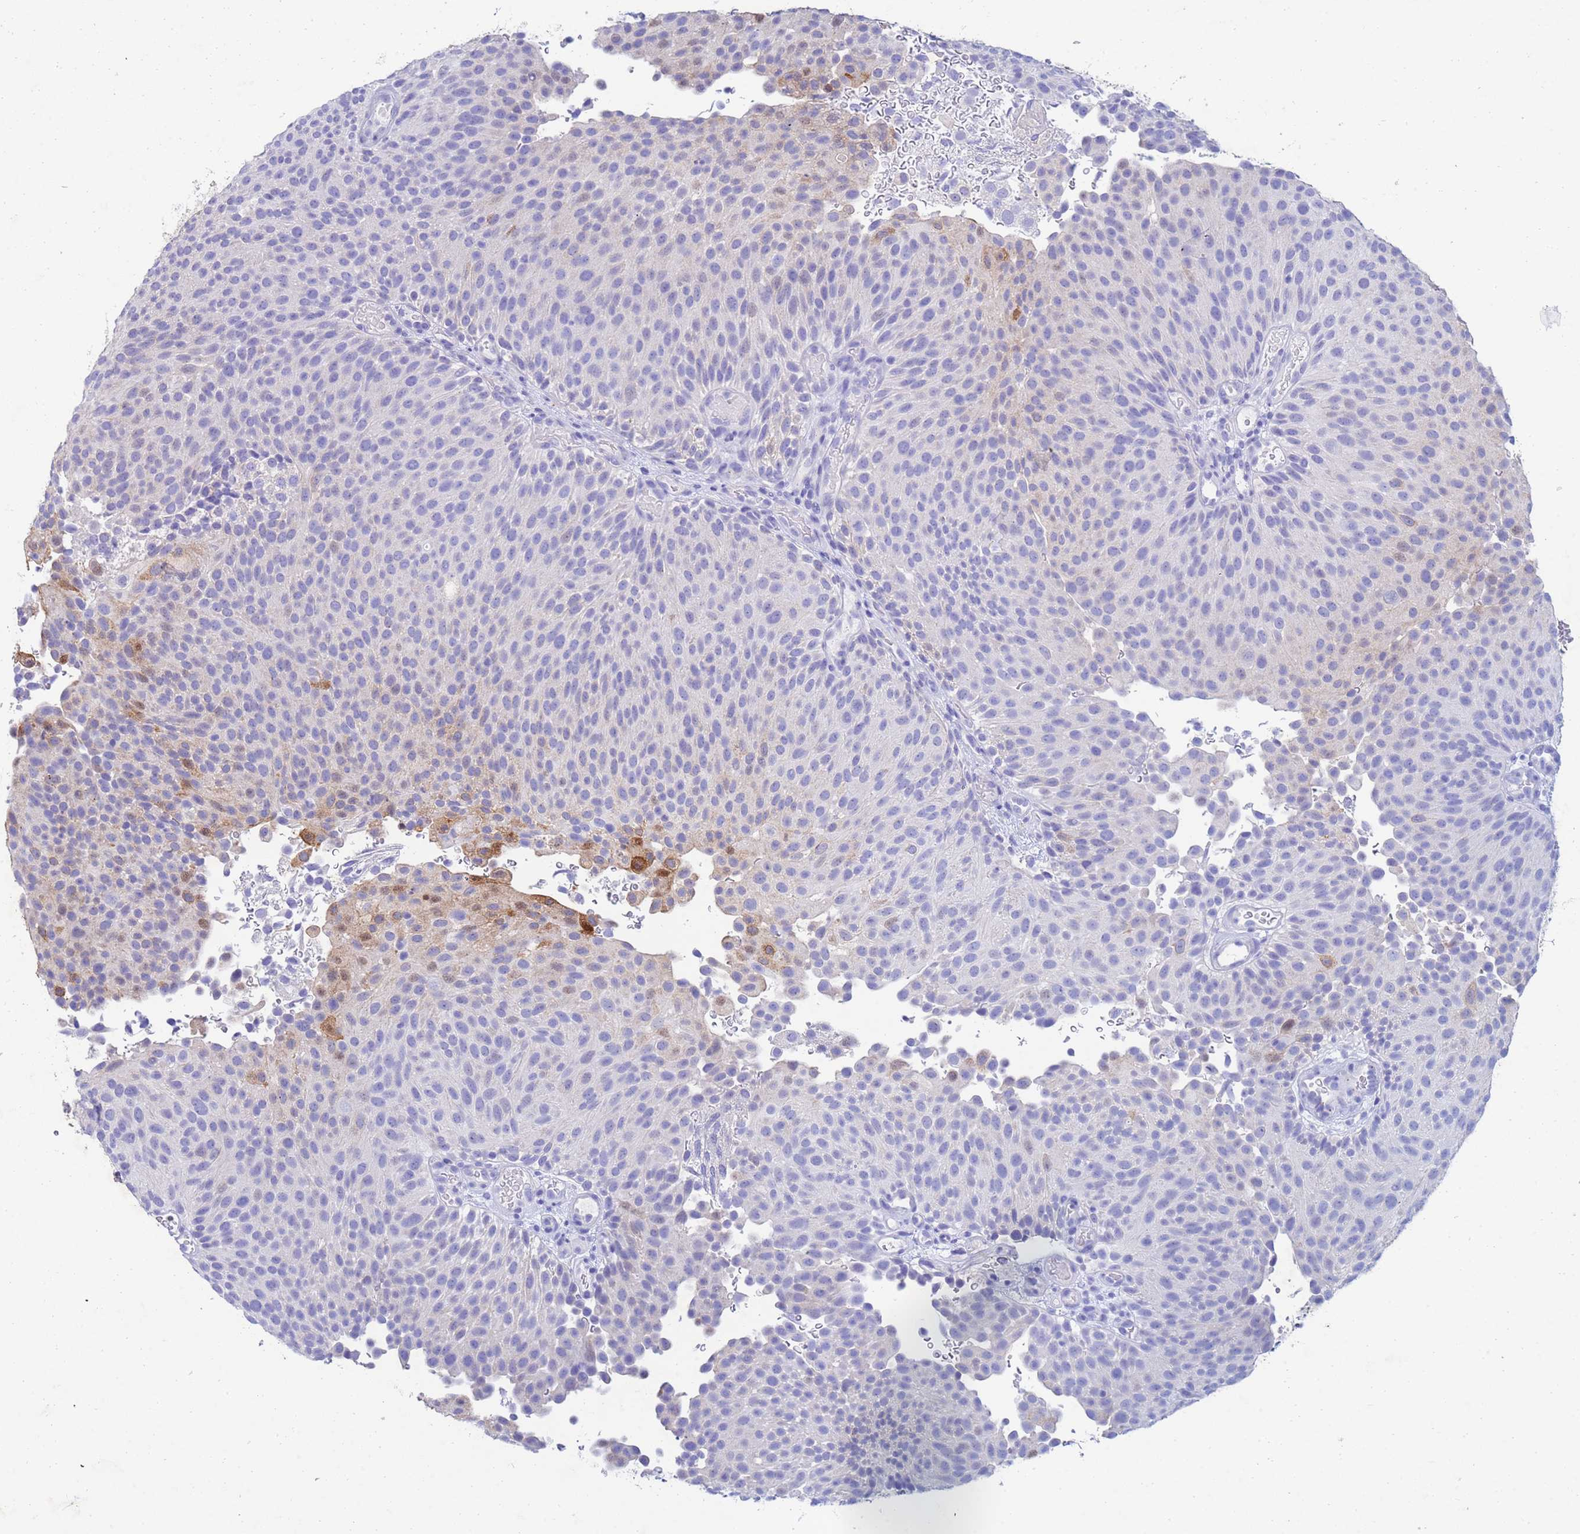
{"staining": {"intensity": "moderate", "quantity": "<25%", "location": "cytoplasmic/membranous,nuclear"}, "tissue": "urothelial cancer", "cell_type": "Tumor cells", "image_type": "cancer", "snomed": [{"axis": "morphology", "description": "Urothelial carcinoma, Low grade"}, {"axis": "topography", "description": "Urinary bladder"}], "caption": "A micrograph of low-grade urothelial carcinoma stained for a protein shows moderate cytoplasmic/membranous and nuclear brown staining in tumor cells. Nuclei are stained in blue.", "gene": "CSTB", "patient": {"sex": "male", "age": 78}}